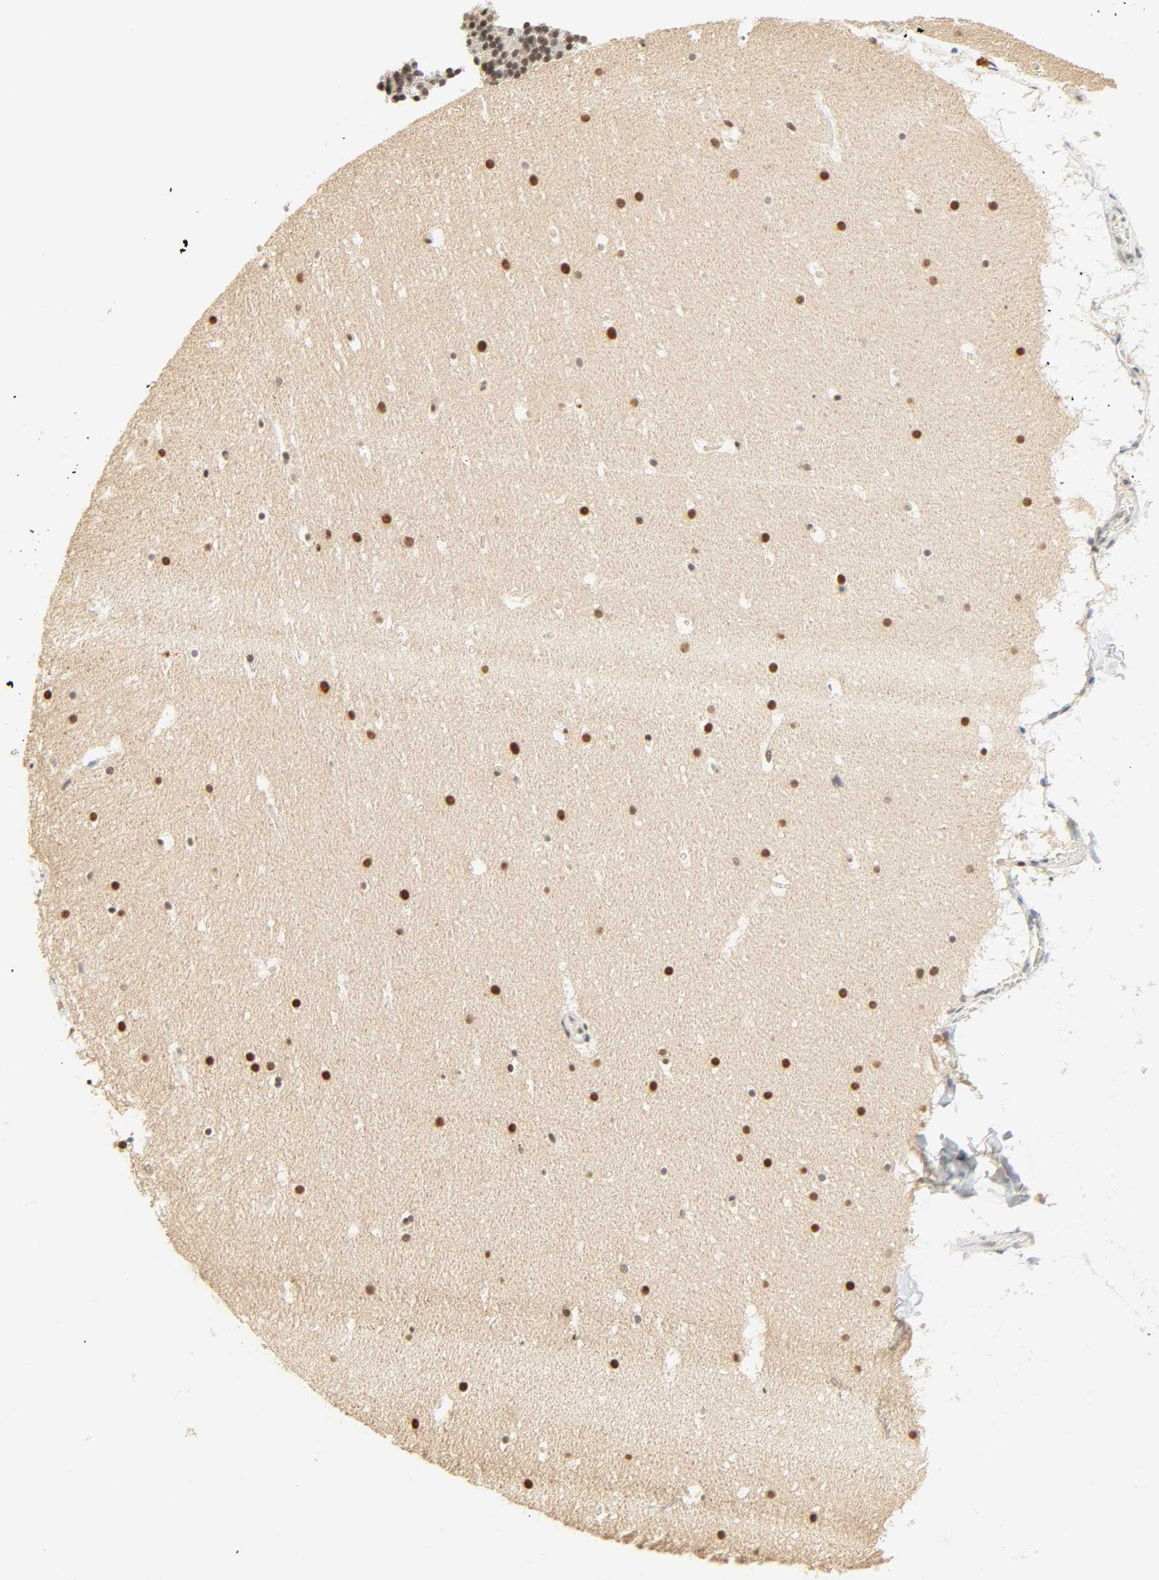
{"staining": {"intensity": "negative", "quantity": "none", "location": "none"}, "tissue": "cerebellum", "cell_type": "Cells in granular layer", "image_type": "normal", "snomed": [{"axis": "morphology", "description": "Normal tissue, NOS"}, {"axis": "topography", "description": "Cerebellum"}], "caption": "Human cerebellum stained for a protein using immunohistochemistry (IHC) reveals no positivity in cells in granular layer.", "gene": "DAZAP1", "patient": {"sex": "male", "age": 45}}